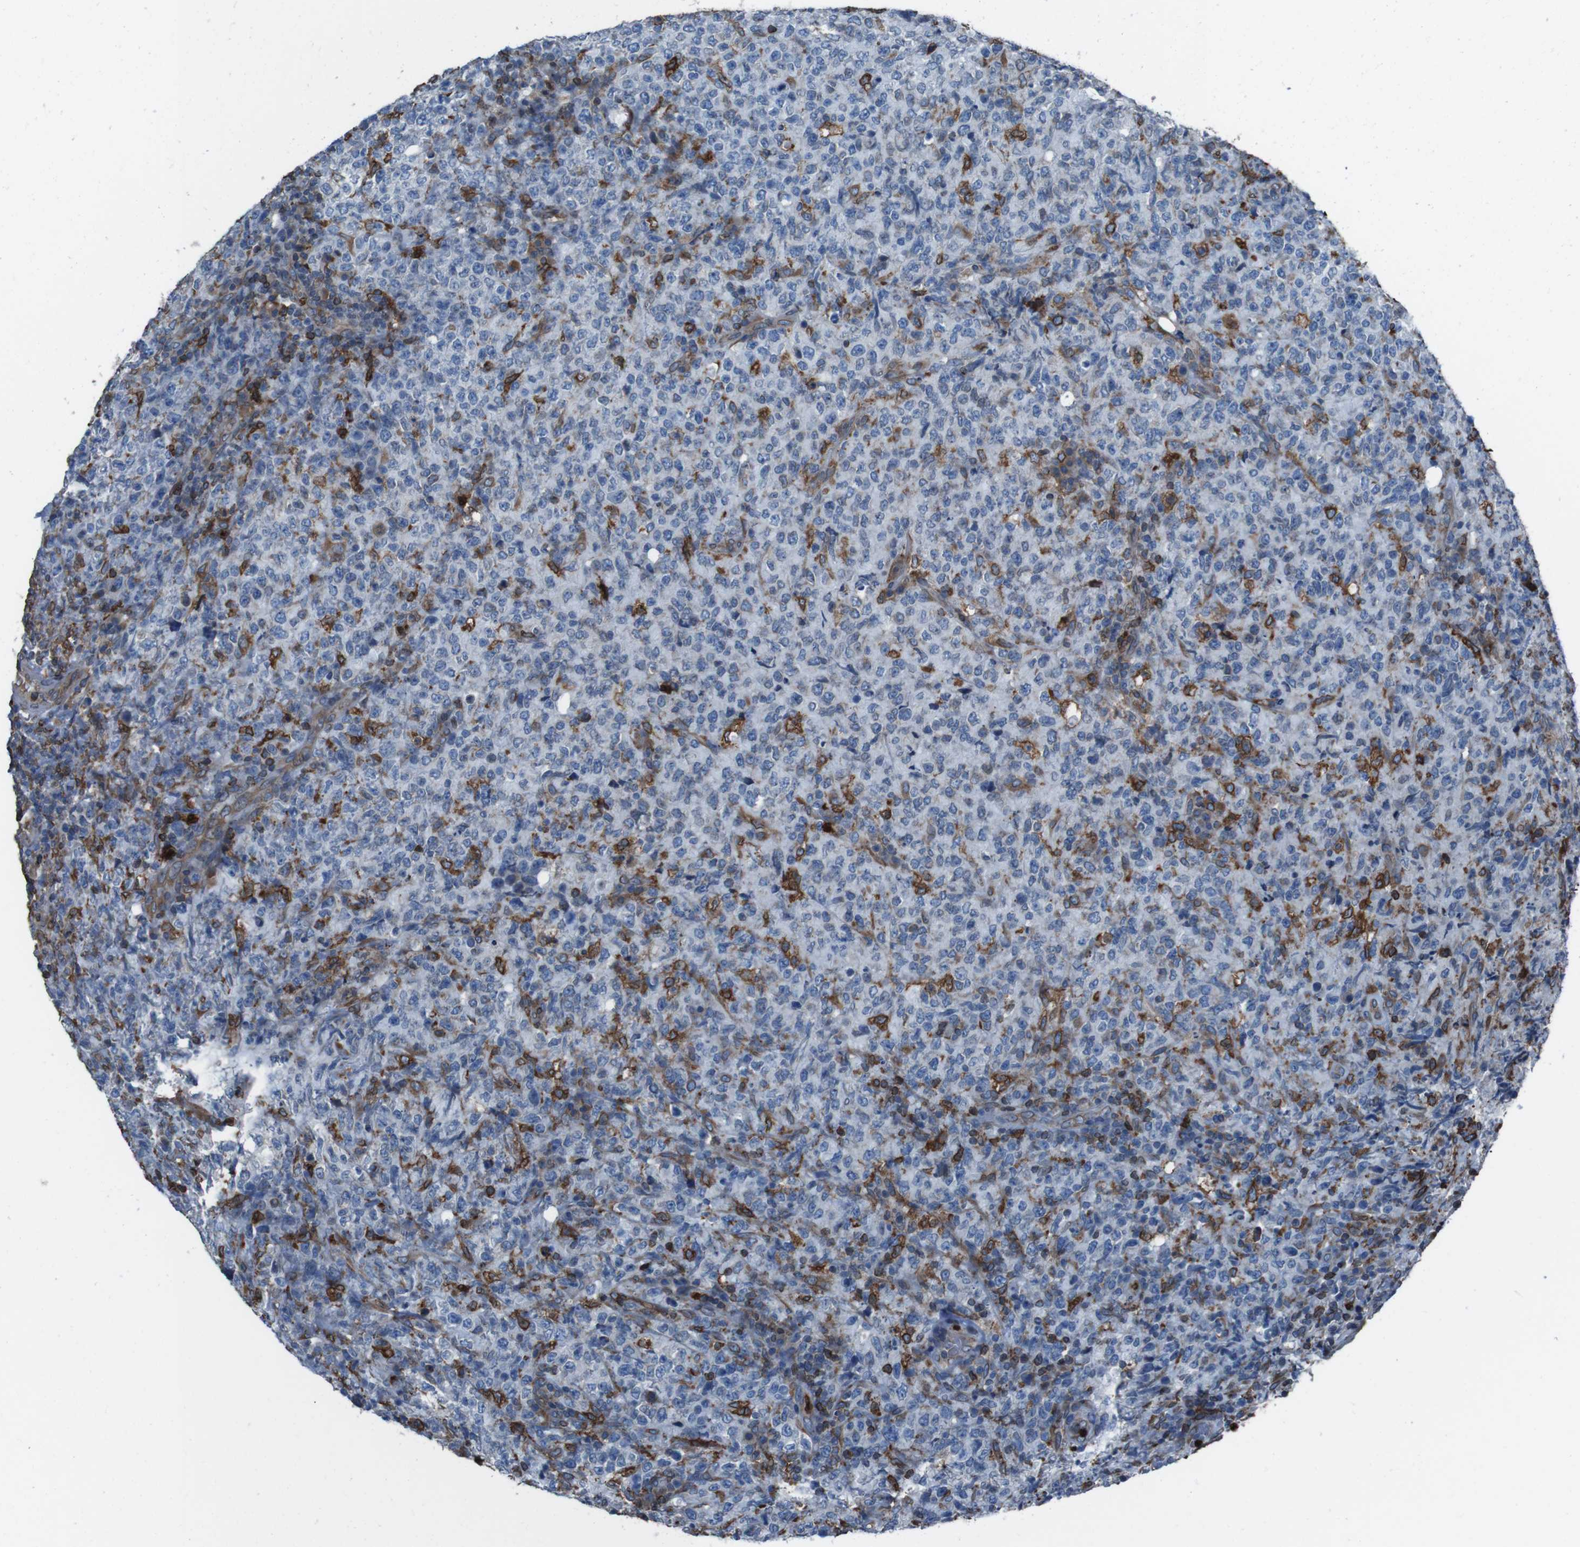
{"staining": {"intensity": "moderate", "quantity": "<25%", "location": "cytoplasmic/membranous"}, "tissue": "lymphoma", "cell_type": "Tumor cells", "image_type": "cancer", "snomed": [{"axis": "morphology", "description": "Malignant lymphoma, non-Hodgkin's type, High grade"}, {"axis": "topography", "description": "Tonsil"}], "caption": "Protein expression analysis of human malignant lymphoma, non-Hodgkin's type (high-grade) reveals moderate cytoplasmic/membranous staining in approximately <25% of tumor cells. (DAB IHC, brown staining for protein, blue staining for nuclei).", "gene": "APMAP", "patient": {"sex": "female", "age": 36}}